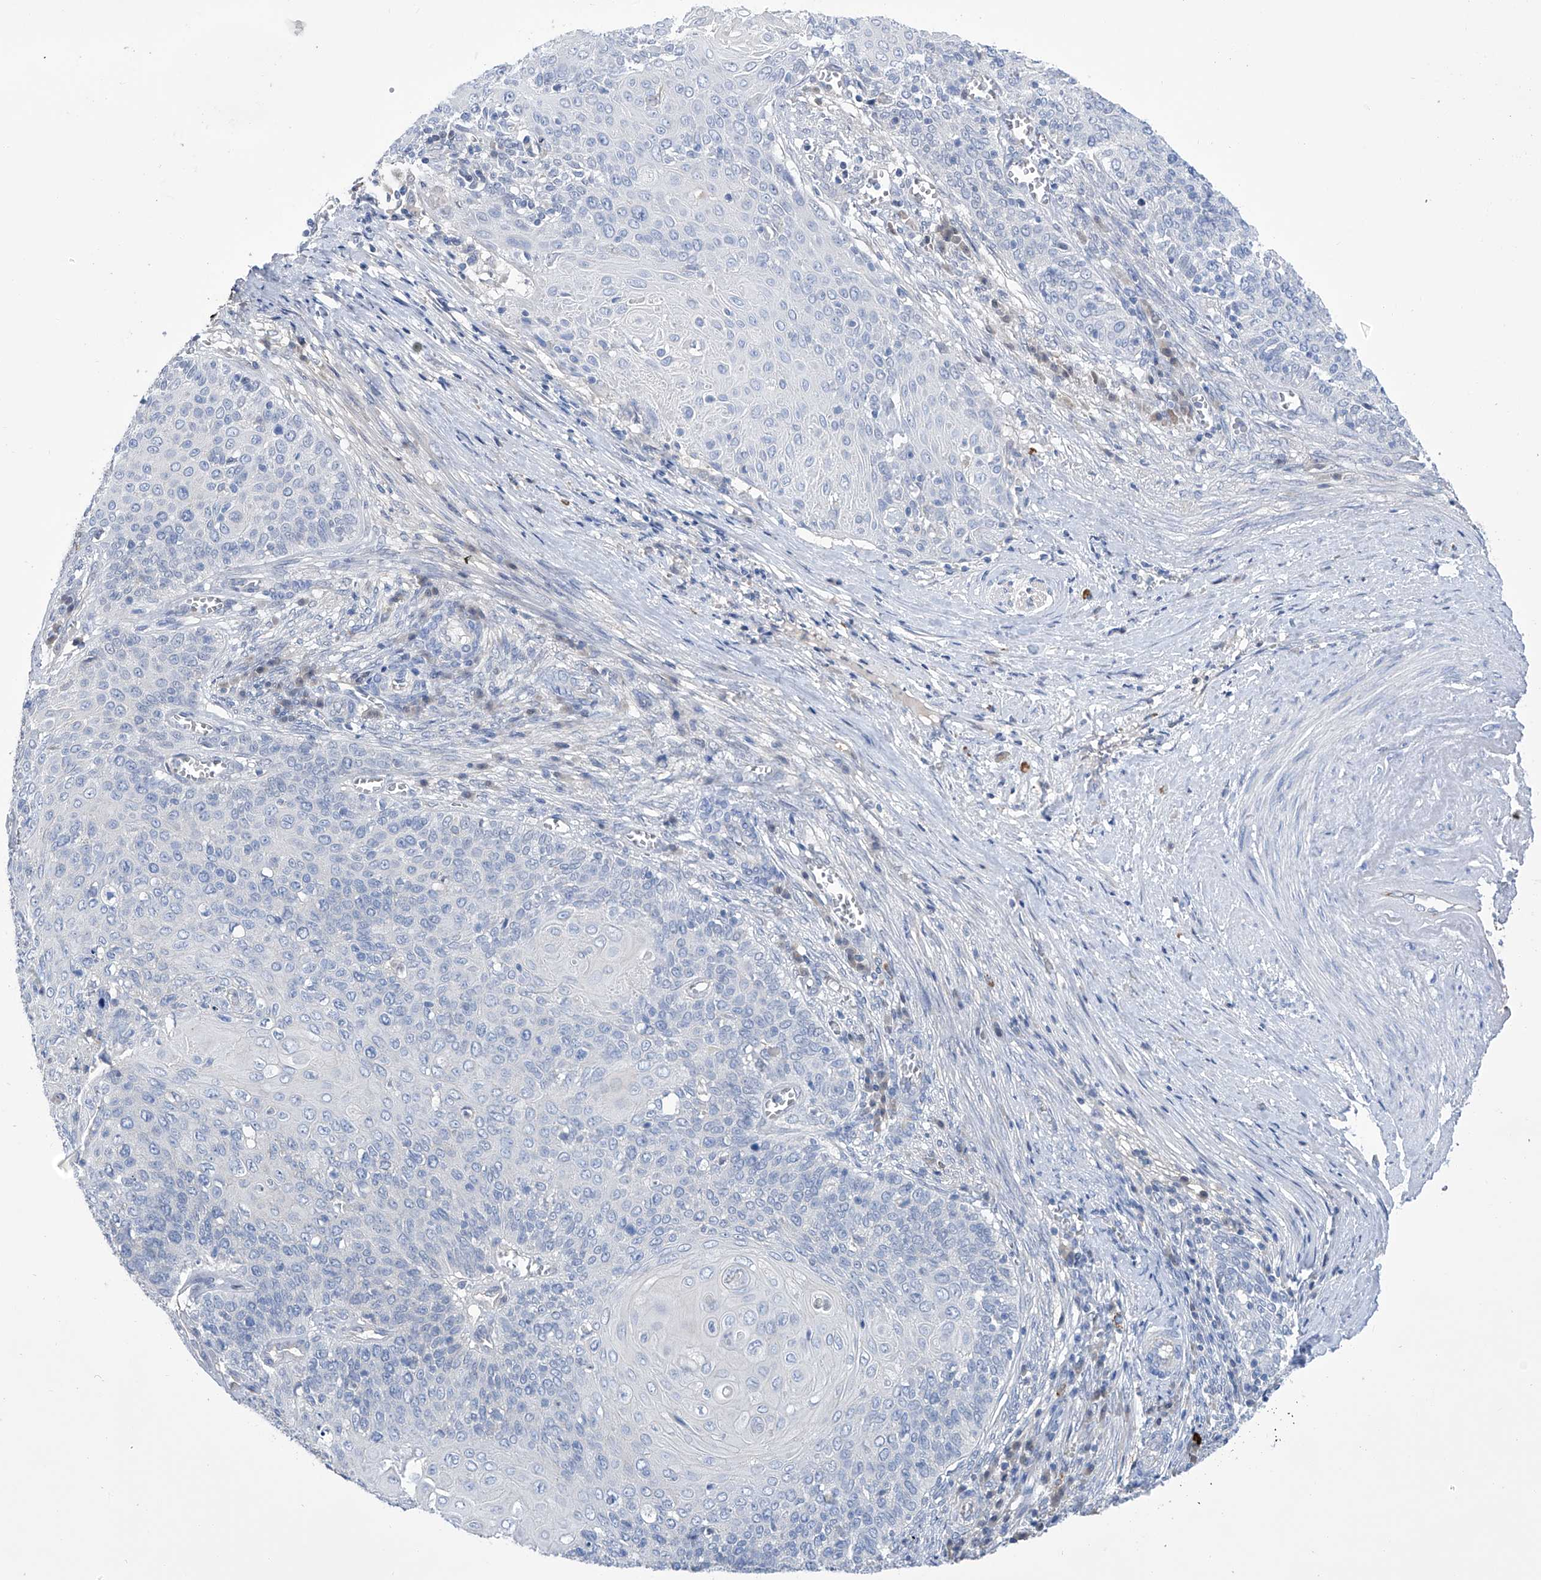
{"staining": {"intensity": "negative", "quantity": "none", "location": "none"}, "tissue": "cervical cancer", "cell_type": "Tumor cells", "image_type": "cancer", "snomed": [{"axis": "morphology", "description": "Squamous cell carcinoma, NOS"}, {"axis": "topography", "description": "Cervix"}], "caption": "IHC histopathology image of cervical cancer stained for a protein (brown), which demonstrates no staining in tumor cells.", "gene": "PGM3", "patient": {"sex": "female", "age": 39}}